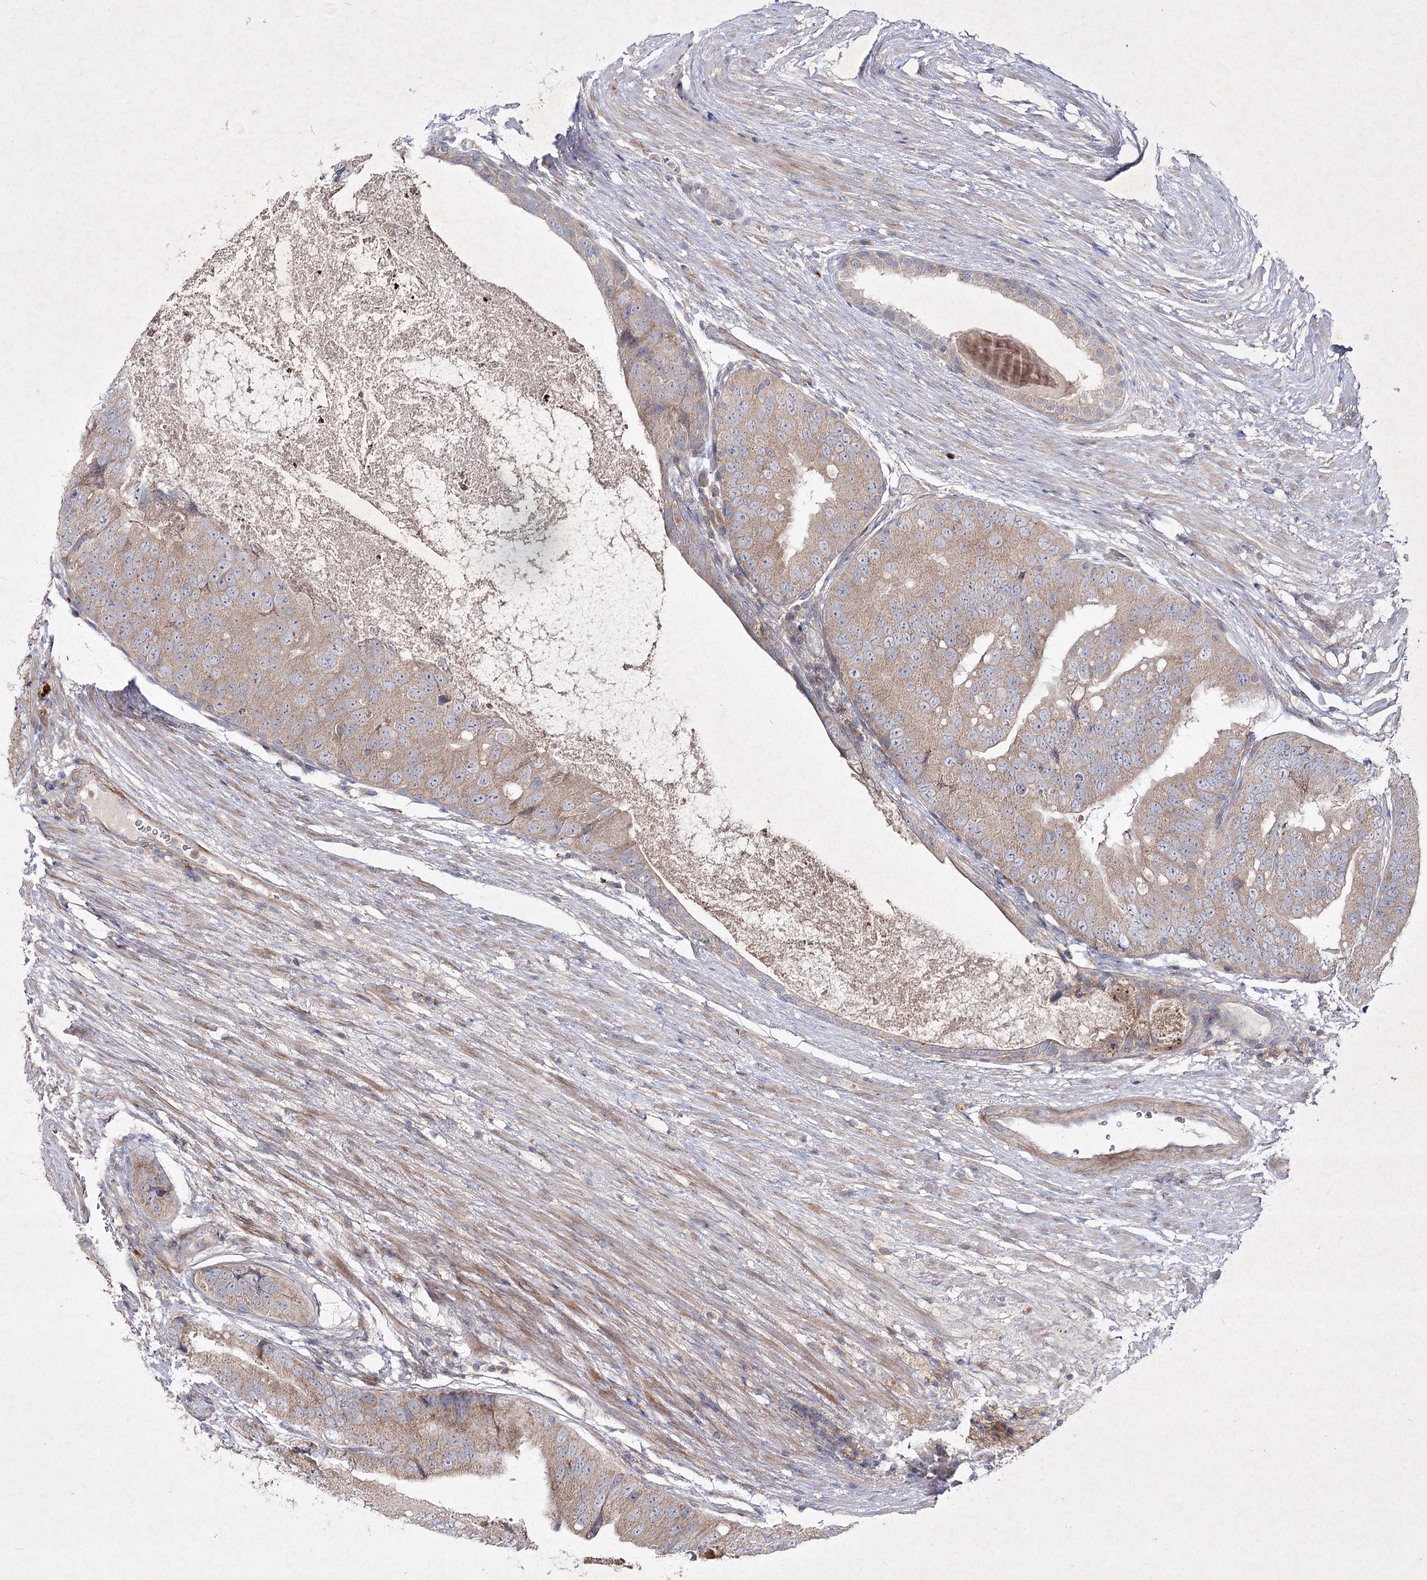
{"staining": {"intensity": "weak", "quantity": ">75%", "location": "cytoplasmic/membranous"}, "tissue": "prostate cancer", "cell_type": "Tumor cells", "image_type": "cancer", "snomed": [{"axis": "morphology", "description": "Adenocarcinoma, High grade"}, {"axis": "topography", "description": "Prostate"}], "caption": "The histopathology image reveals immunohistochemical staining of high-grade adenocarcinoma (prostate). There is weak cytoplasmic/membranous expression is appreciated in about >75% of tumor cells. The staining was performed using DAB (3,3'-diaminobenzidine) to visualize the protein expression in brown, while the nuclei were stained in blue with hematoxylin (Magnification: 20x).", "gene": "CIB2", "patient": {"sex": "male", "age": 70}}